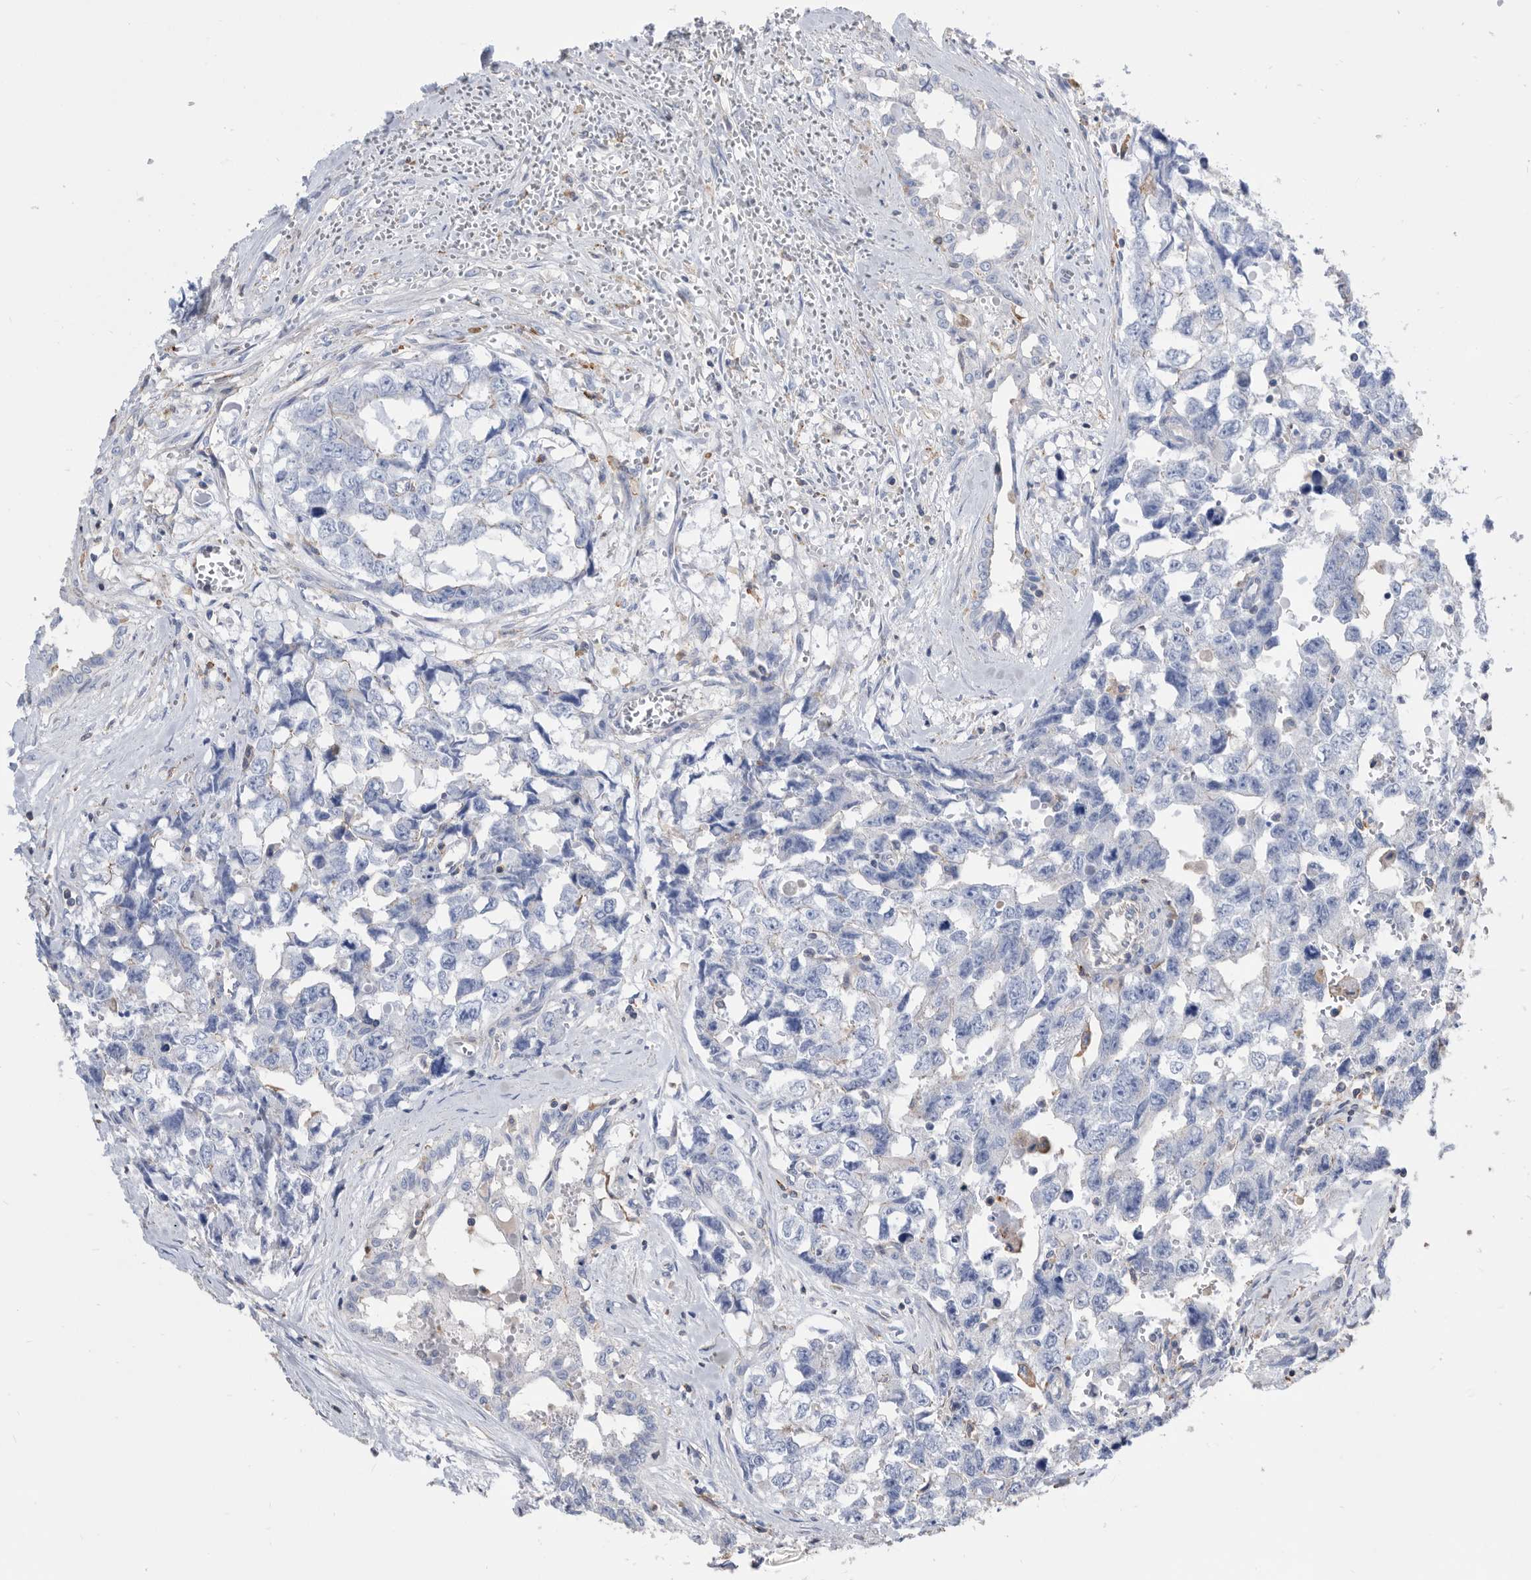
{"staining": {"intensity": "negative", "quantity": "none", "location": "none"}, "tissue": "testis cancer", "cell_type": "Tumor cells", "image_type": "cancer", "snomed": [{"axis": "morphology", "description": "Carcinoma, Embryonal, NOS"}, {"axis": "topography", "description": "Testis"}], "caption": "This is an IHC micrograph of human testis cancer (embryonal carcinoma). There is no positivity in tumor cells.", "gene": "MS4A4A", "patient": {"sex": "male", "age": 31}}